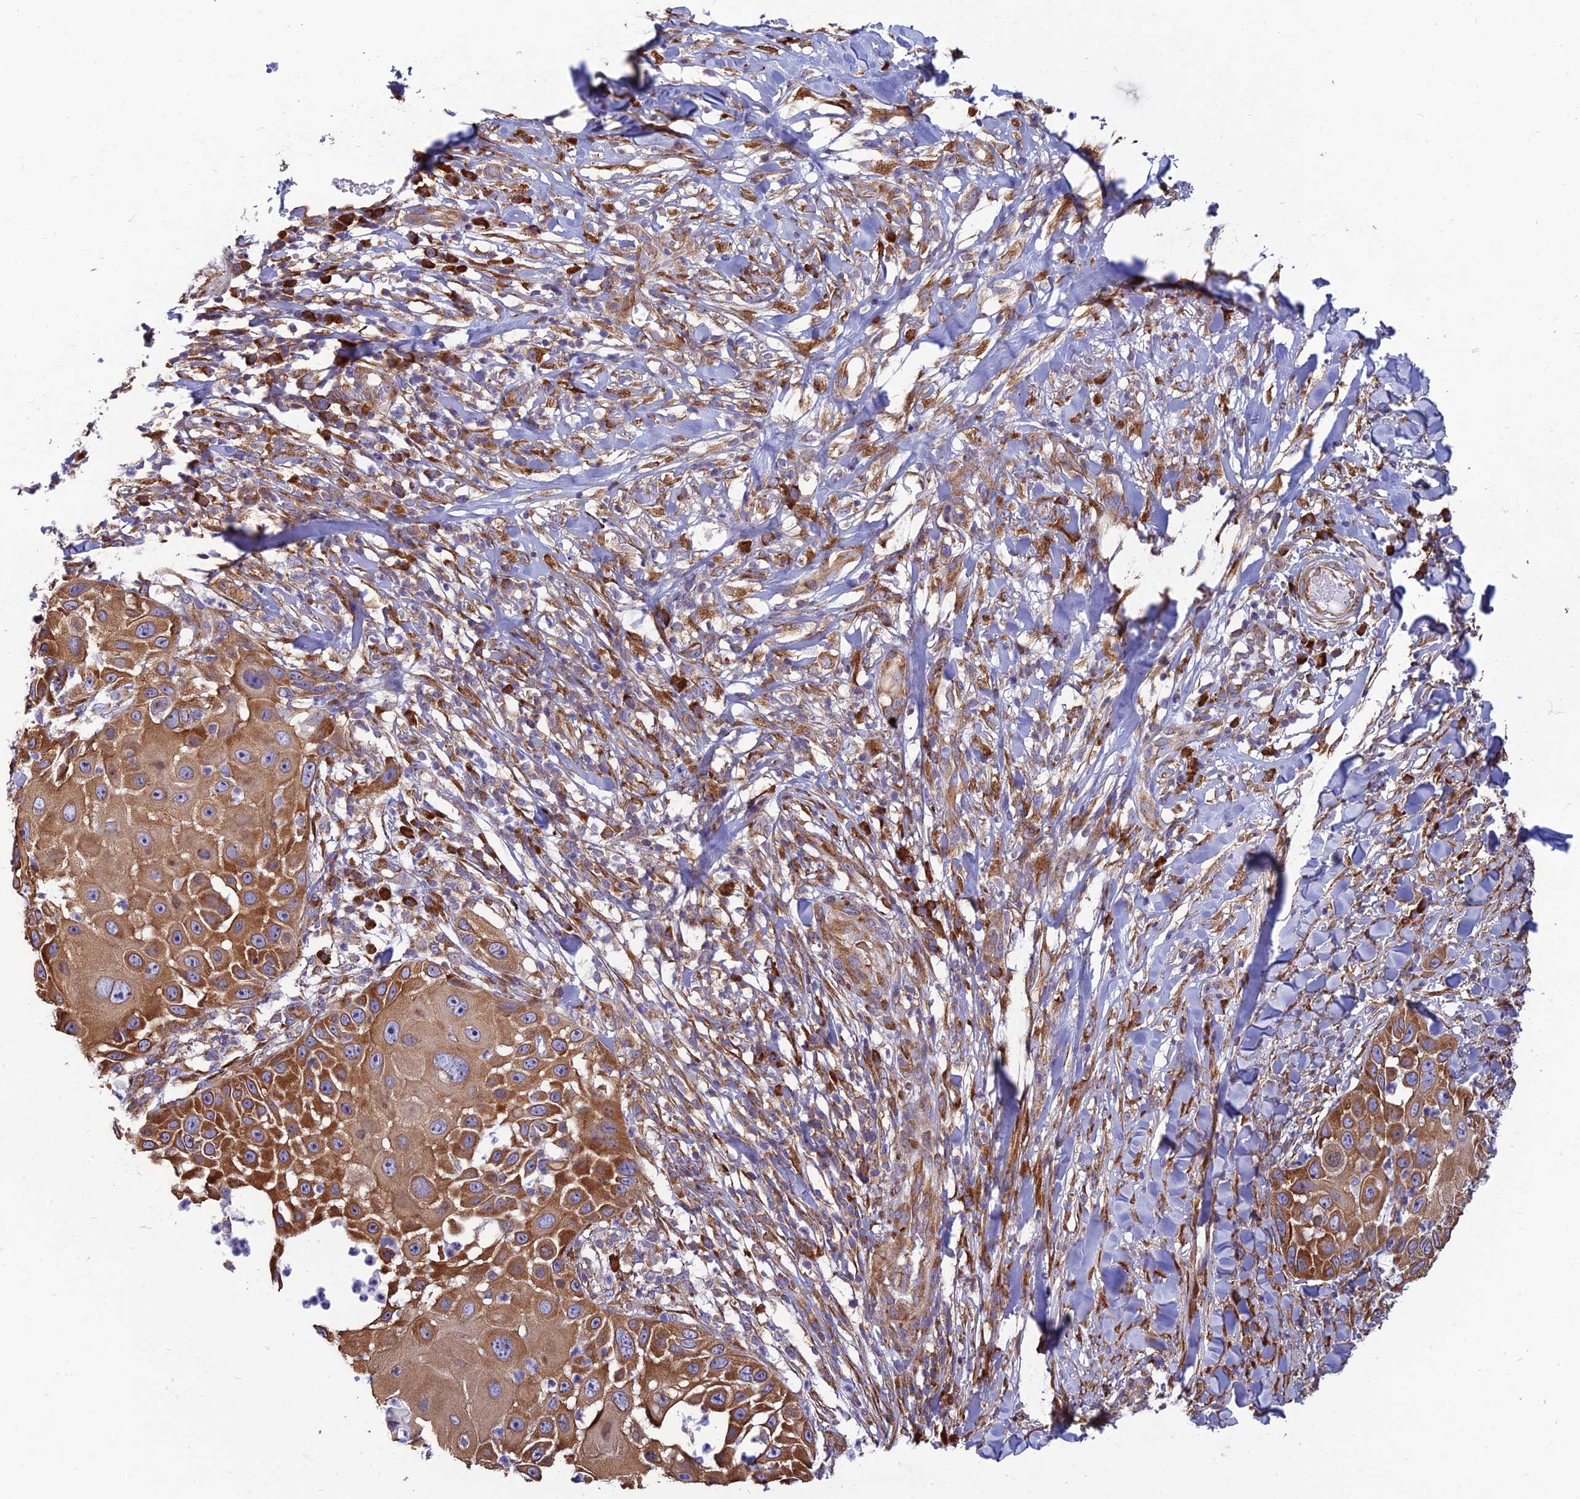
{"staining": {"intensity": "strong", "quantity": ">75%", "location": "cytoplasmic/membranous"}, "tissue": "skin cancer", "cell_type": "Tumor cells", "image_type": "cancer", "snomed": [{"axis": "morphology", "description": "Squamous cell carcinoma, NOS"}, {"axis": "topography", "description": "Skin"}], "caption": "Strong cytoplasmic/membranous protein positivity is appreciated in about >75% of tumor cells in skin cancer (squamous cell carcinoma).", "gene": "RPL17-C18orf32", "patient": {"sex": "female", "age": 44}}